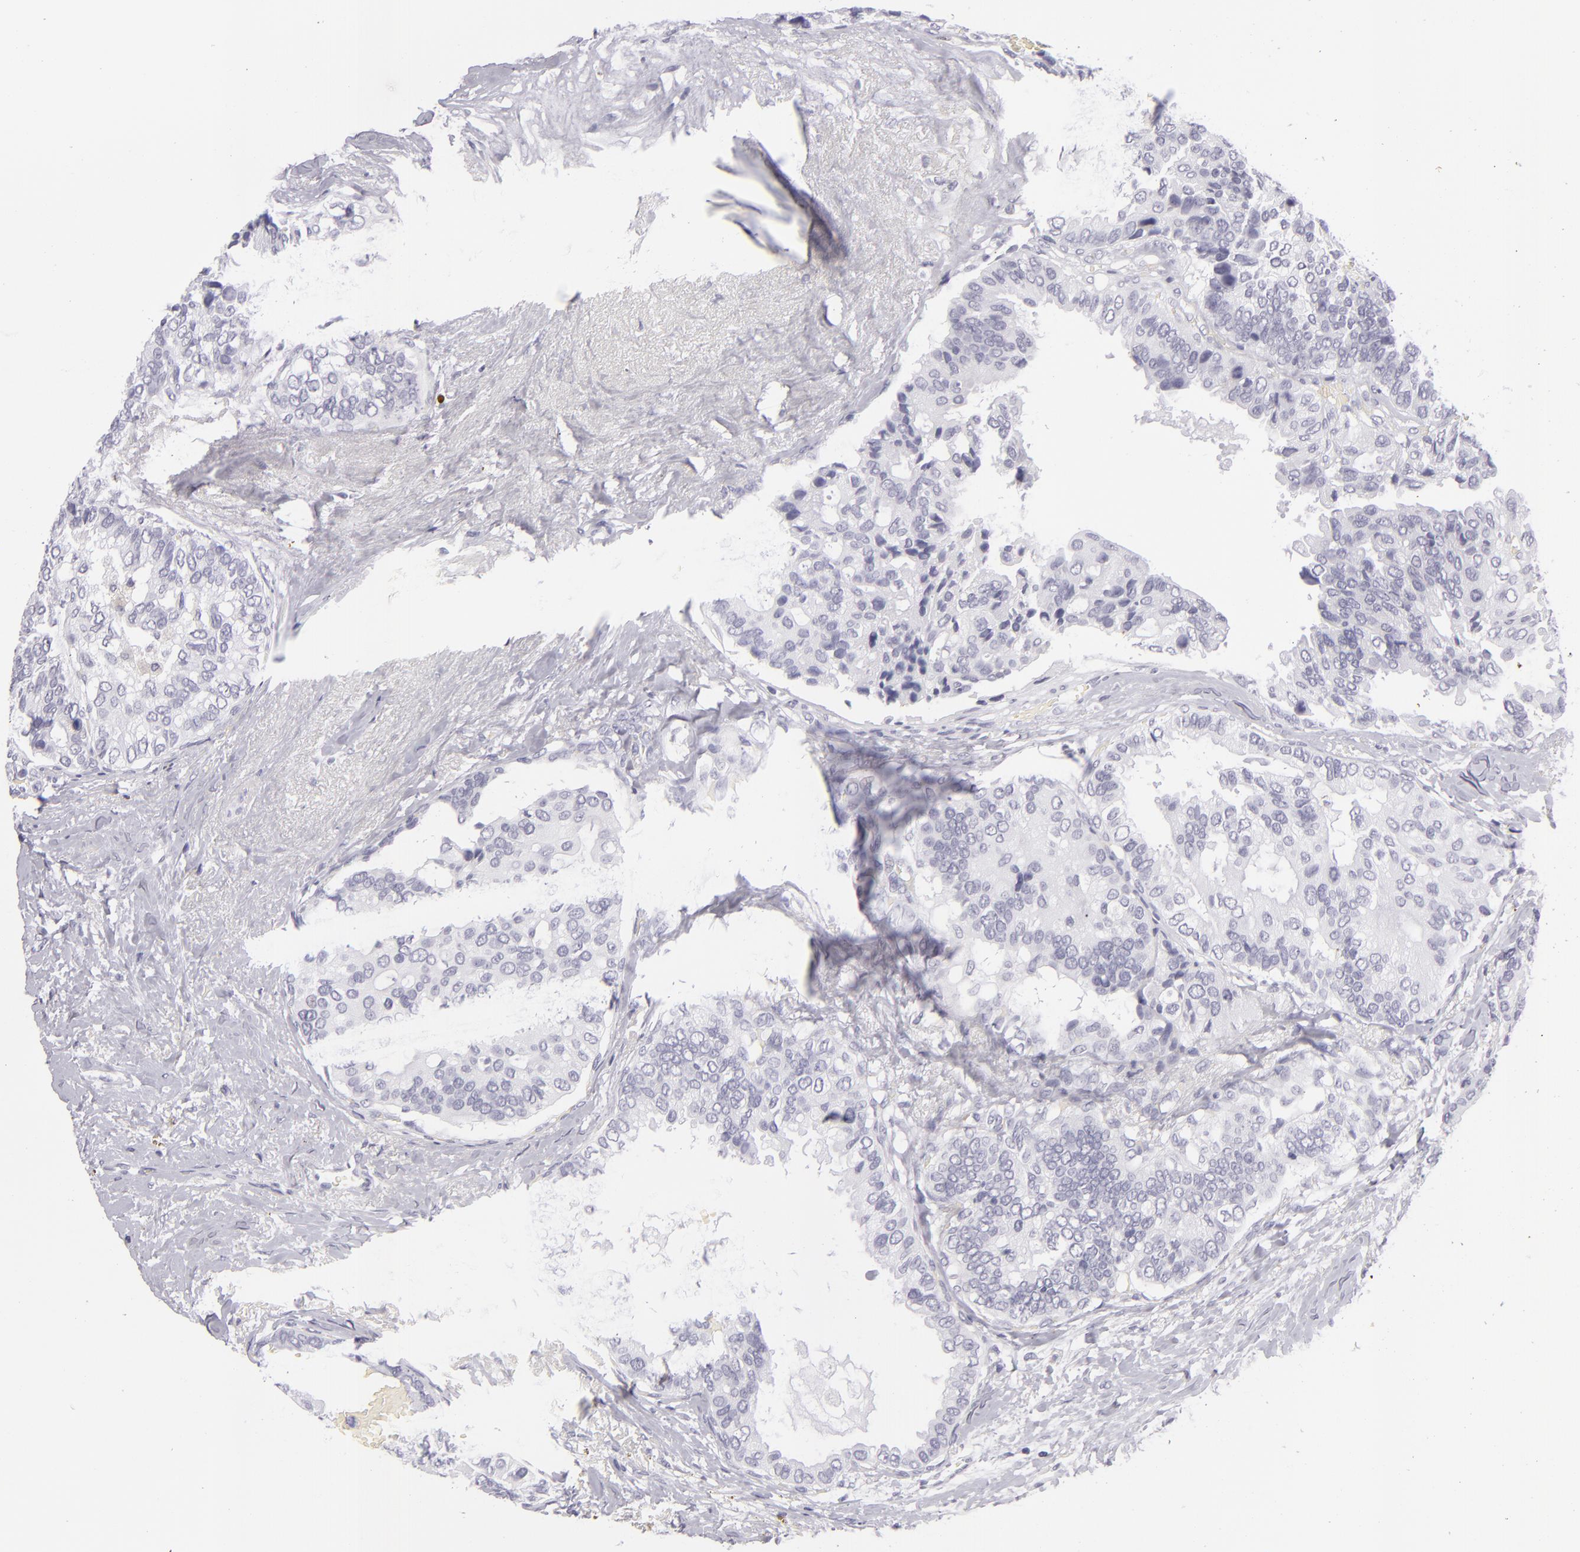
{"staining": {"intensity": "negative", "quantity": "none", "location": "none"}, "tissue": "breast cancer", "cell_type": "Tumor cells", "image_type": "cancer", "snomed": [{"axis": "morphology", "description": "Duct carcinoma"}, {"axis": "topography", "description": "Breast"}], "caption": "Breast cancer stained for a protein using immunohistochemistry demonstrates no expression tumor cells.", "gene": "VIL1", "patient": {"sex": "female", "age": 69}}